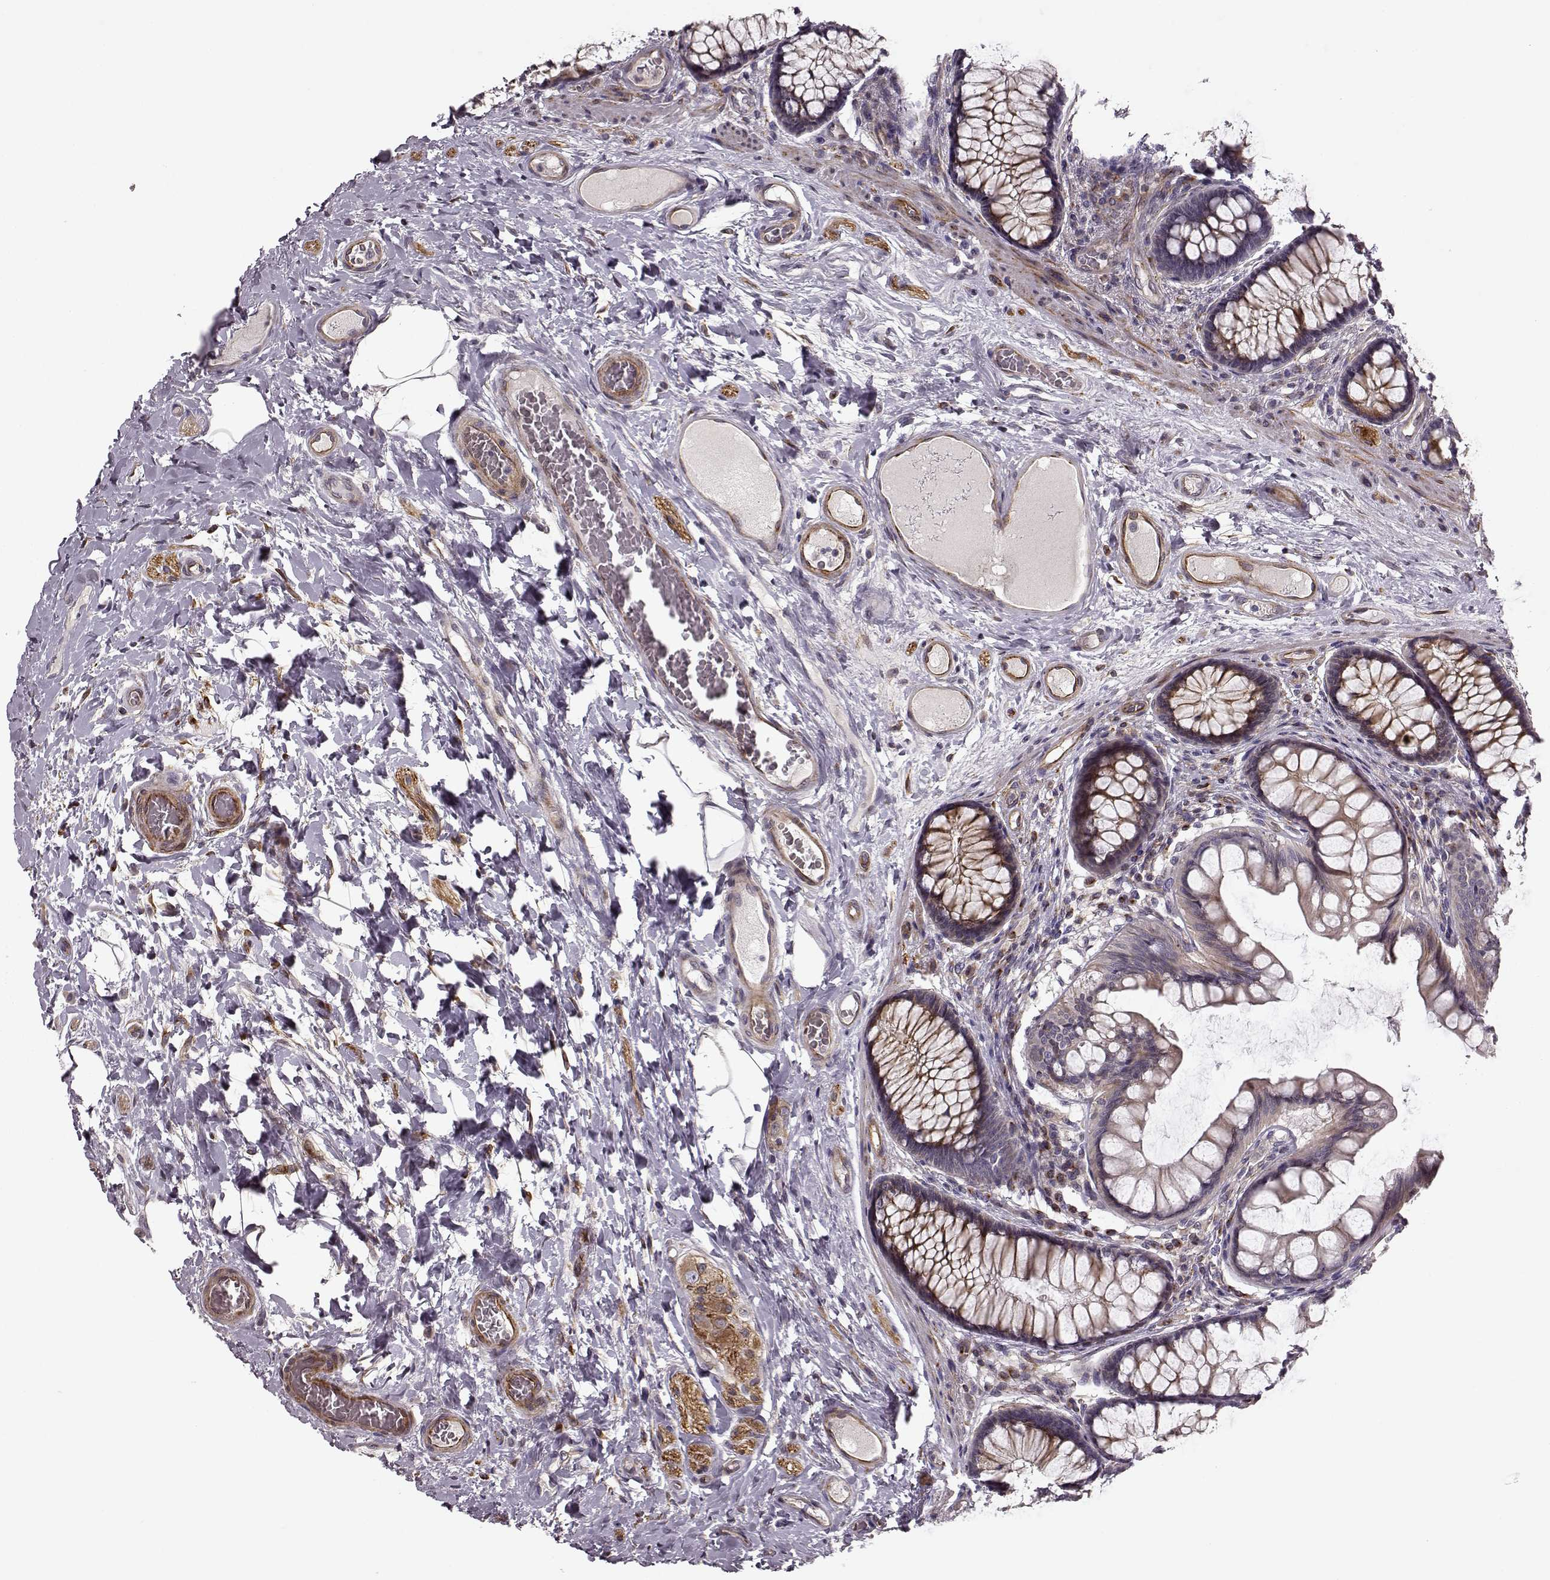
{"staining": {"intensity": "moderate", "quantity": ">75%", "location": "cytoplasmic/membranous"}, "tissue": "colon", "cell_type": "Endothelial cells", "image_type": "normal", "snomed": [{"axis": "morphology", "description": "Normal tissue, NOS"}, {"axis": "topography", "description": "Colon"}], "caption": "IHC of normal human colon displays medium levels of moderate cytoplasmic/membranous expression in approximately >75% of endothelial cells.", "gene": "MTR", "patient": {"sex": "female", "age": 65}}